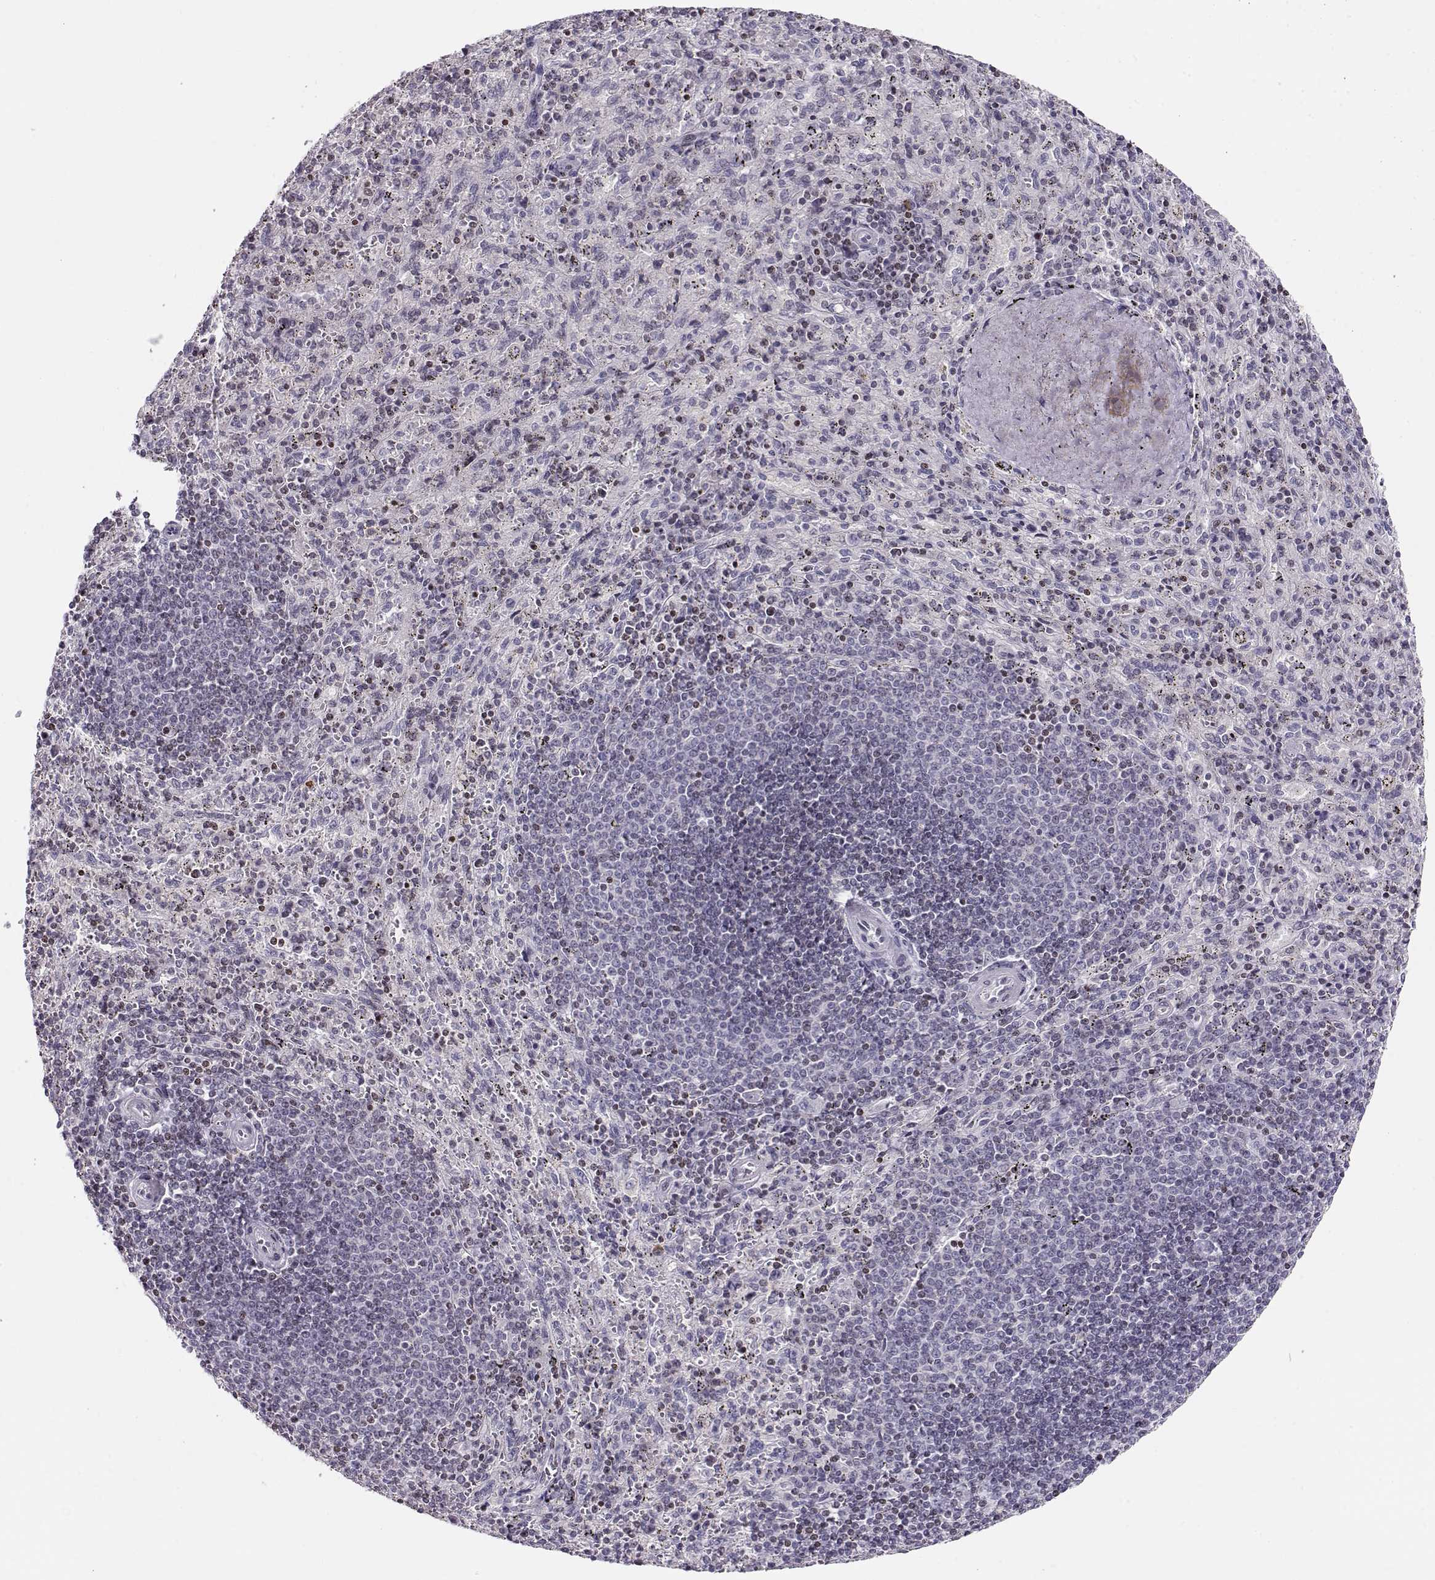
{"staining": {"intensity": "negative", "quantity": "none", "location": "none"}, "tissue": "spleen", "cell_type": "Cells in red pulp", "image_type": "normal", "snomed": [{"axis": "morphology", "description": "Normal tissue, NOS"}, {"axis": "topography", "description": "Spleen"}], "caption": "Immunohistochemistry of unremarkable spleen exhibits no staining in cells in red pulp. (Immunohistochemistry, brightfield microscopy, high magnification).", "gene": "CRX", "patient": {"sex": "male", "age": 57}}